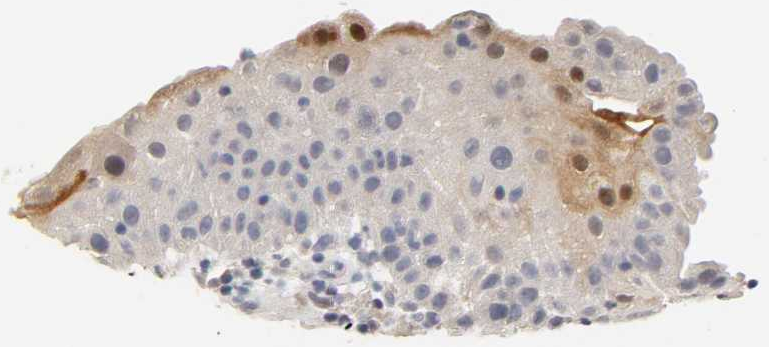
{"staining": {"intensity": "weak", "quantity": "<25%", "location": "cytoplasmic/membranous"}, "tissue": "tonsil", "cell_type": "Germinal center cells", "image_type": "normal", "snomed": [{"axis": "morphology", "description": "Normal tissue, NOS"}, {"axis": "topography", "description": "Tonsil"}], "caption": "This image is of unremarkable tonsil stained with IHC to label a protein in brown with the nuclei are counter-stained blue. There is no expression in germinal center cells.", "gene": "OVOL1", "patient": {"sex": "female", "age": 40}}